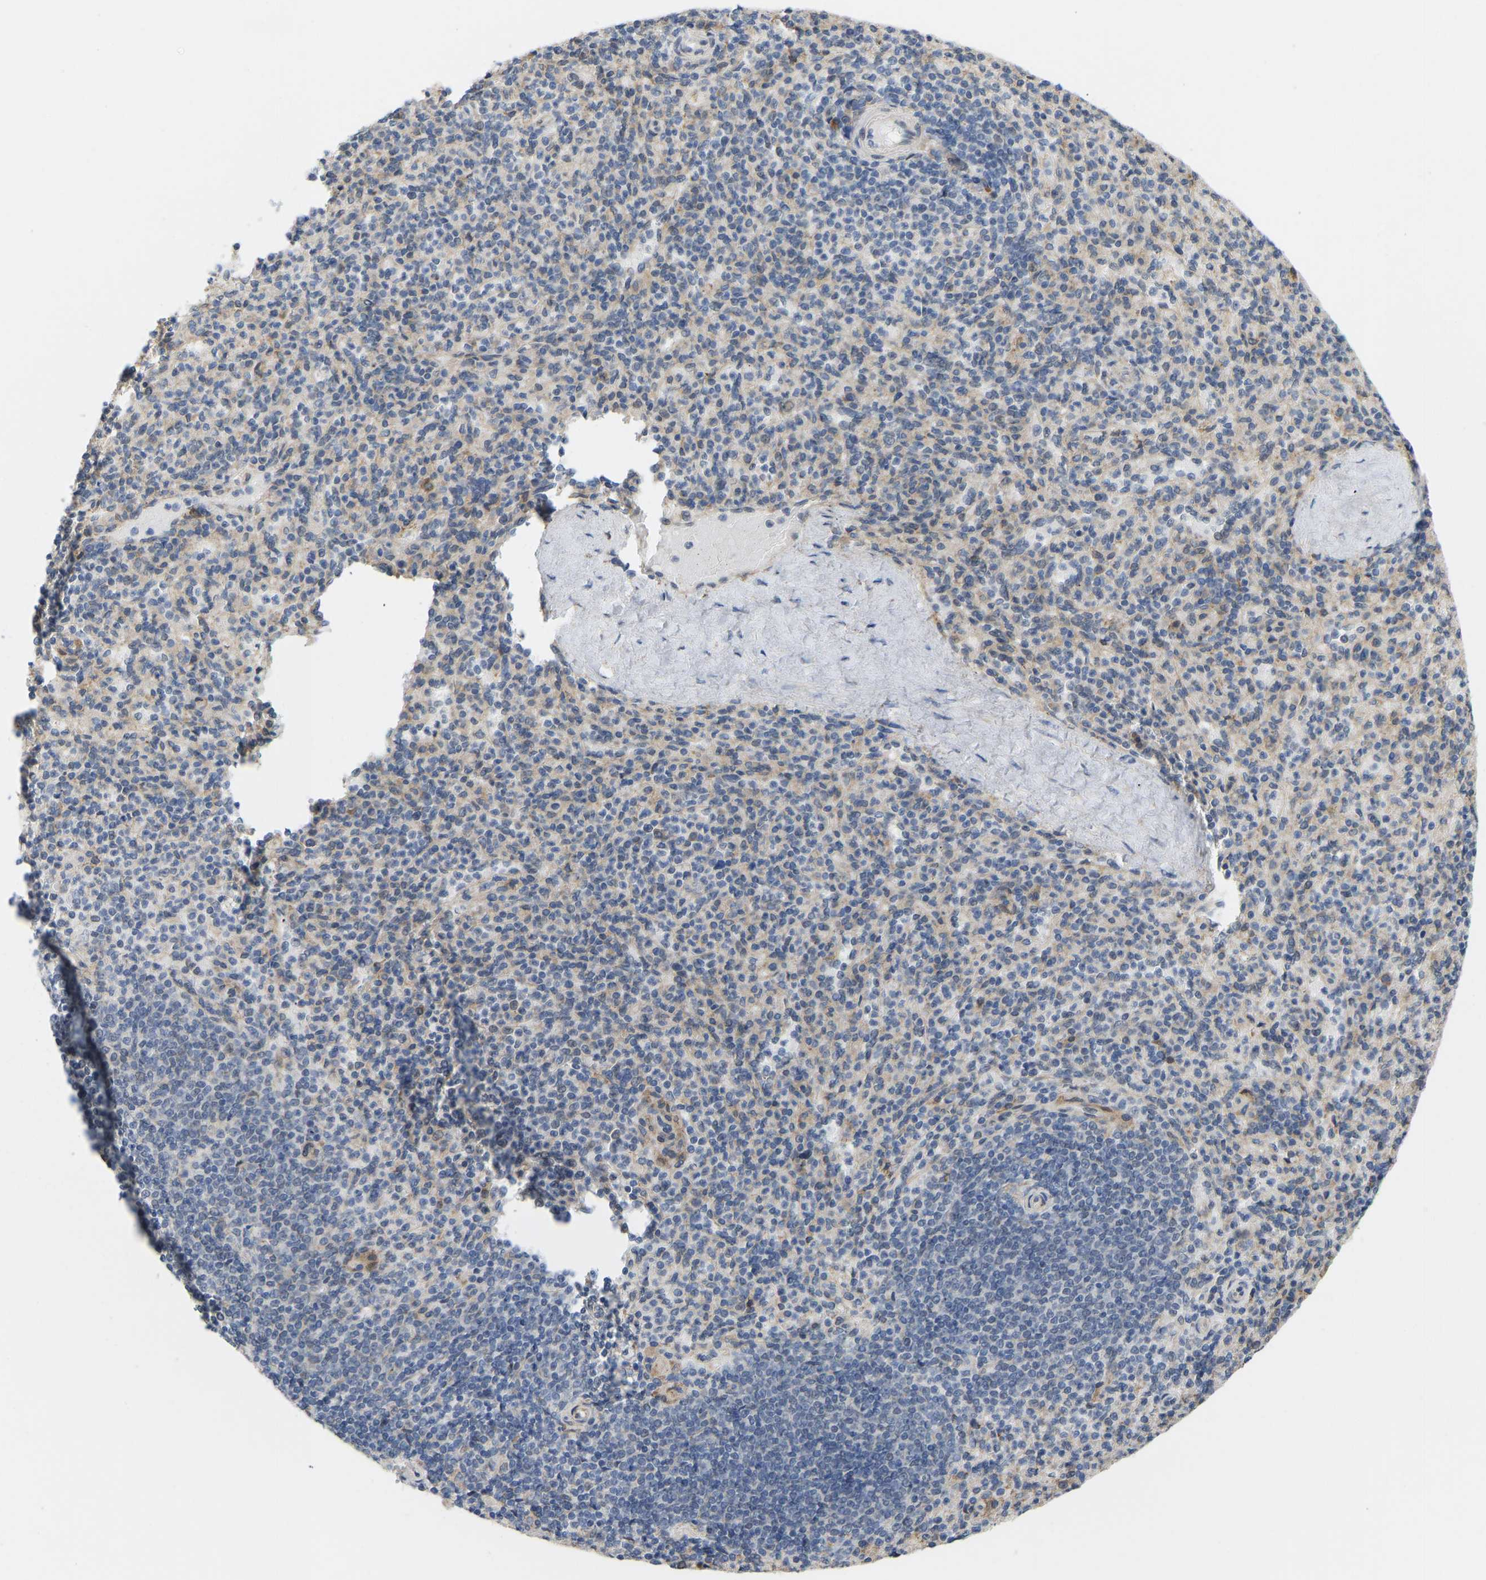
{"staining": {"intensity": "weak", "quantity": "<25%", "location": "cytoplasmic/membranous"}, "tissue": "spleen", "cell_type": "Cells in red pulp", "image_type": "normal", "snomed": [{"axis": "morphology", "description": "Normal tissue, NOS"}, {"axis": "topography", "description": "Spleen"}], "caption": "The image shows no significant expression in cells in red pulp of spleen.", "gene": "BEND3", "patient": {"sex": "male", "age": 36}}